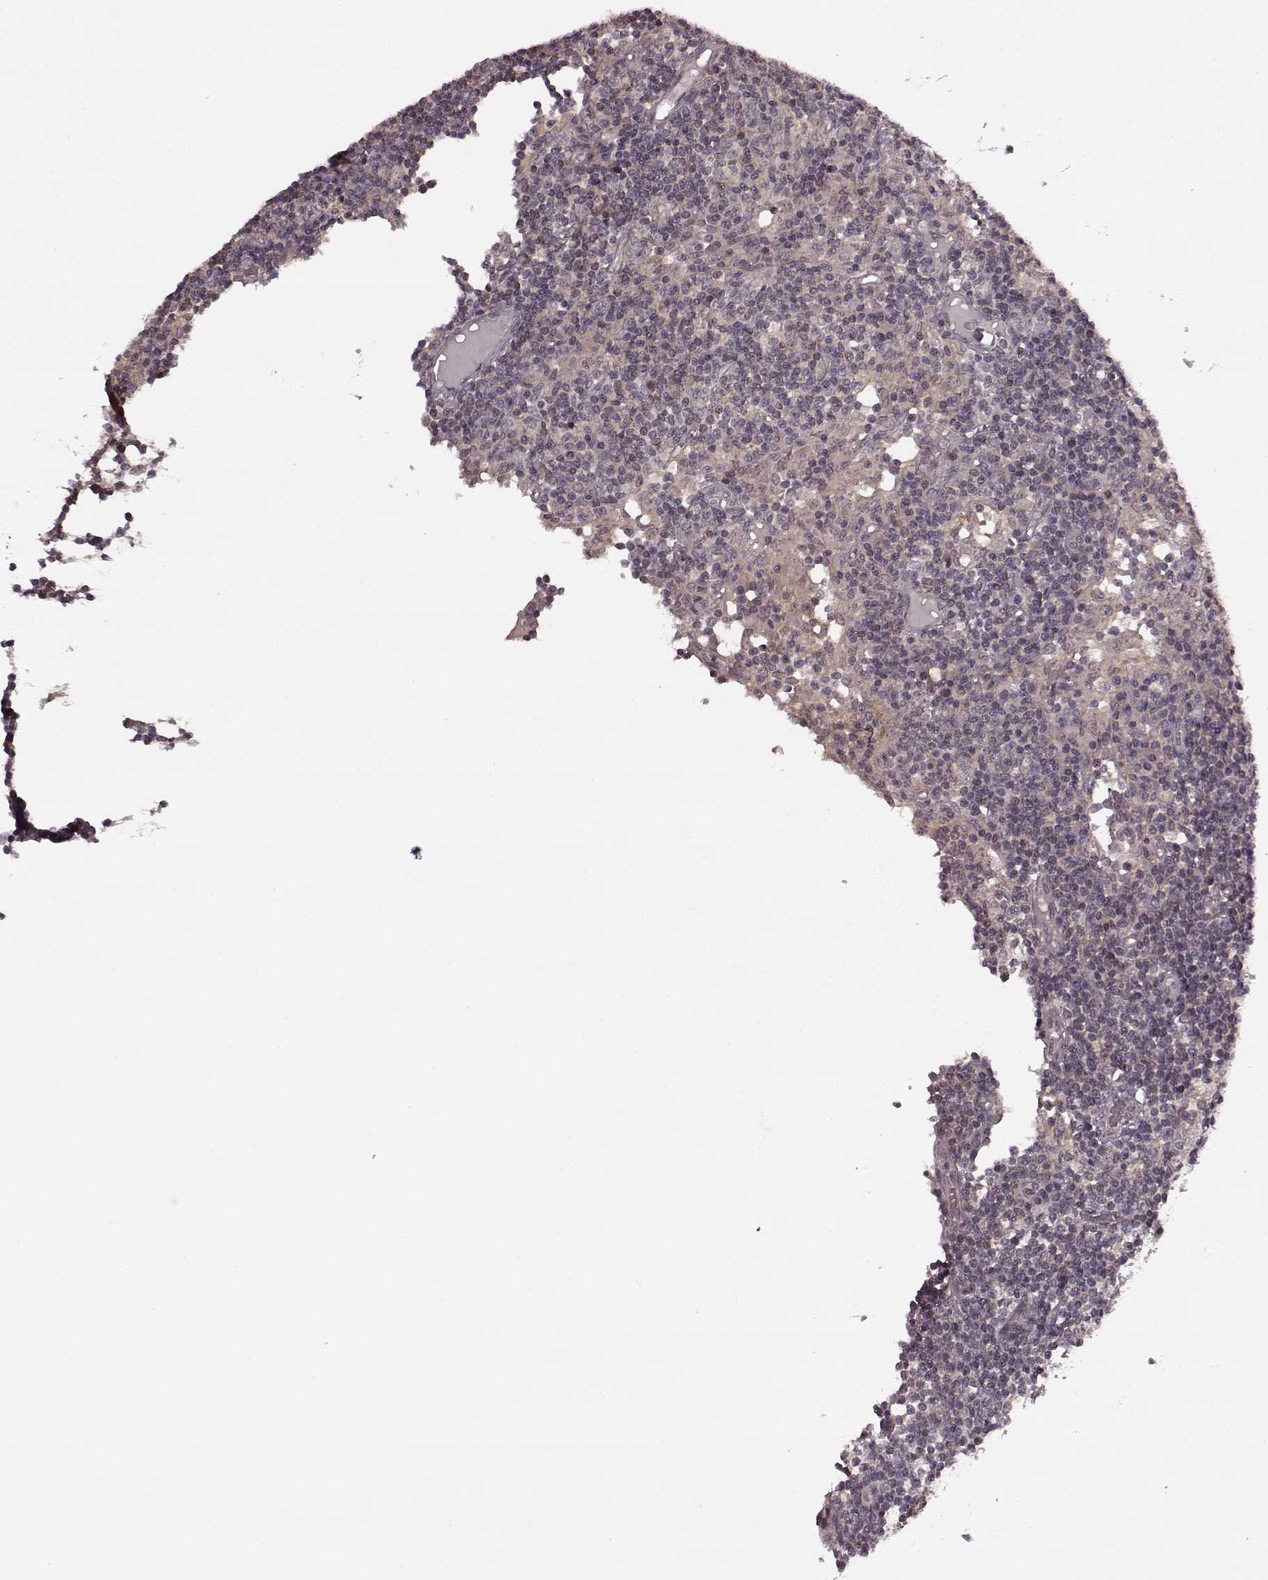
{"staining": {"intensity": "weak", "quantity": "25%-75%", "location": "cytoplasmic/membranous"}, "tissue": "lymph node", "cell_type": "Germinal center cells", "image_type": "normal", "snomed": [{"axis": "morphology", "description": "Normal tissue, NOS"}, {"axis": "topography", "description": "Lymph node"}], "caption": "Lymph node stained for a protein (brown) shows weak cytoplasmic/membranous positive expression in about 25%-75% of germinal center cells.", "gene": "GSS", "patient": {"sex": "female", "age": 72}}